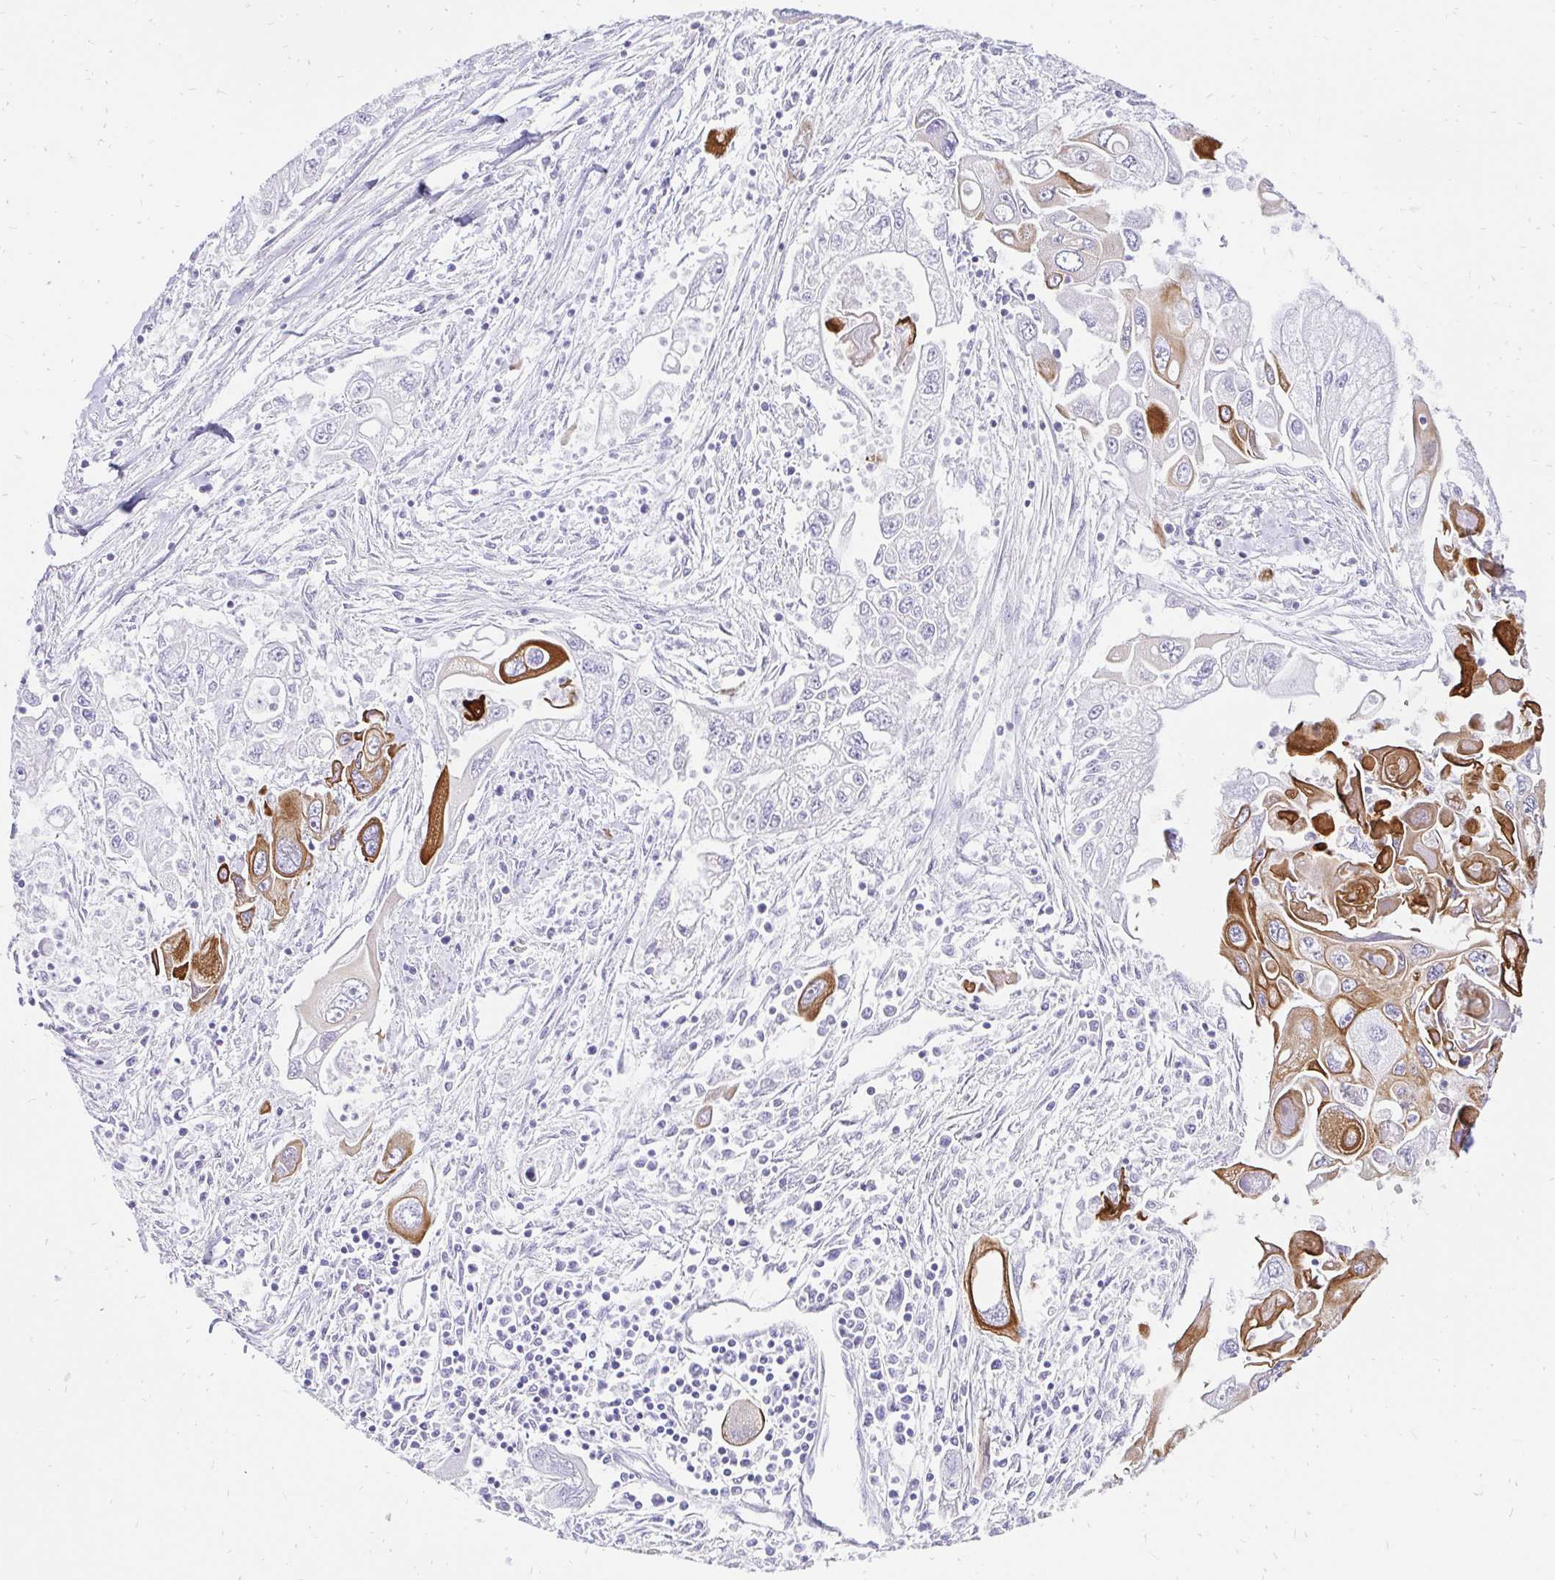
{"staining": {"intensity": "strong", "quantity": "<25%", "location": "cytoplasmic/membranous"}, "tissue": "pancreatic cancer", "cell_type": "Tumor cells", "image_type": "cancer", "snomed": [{"axis": "morphology", "description": "Adenocarcinoma, NOS"}, {"axis": "topography", "description": "Pancreas"}], "caption": "DAB (3,3'-diaminobenzidine) immunohistochemical staining of adenocarcinoma (pancreatic) exhibits strong cytoplasmic/membranous protein staining in approximately <25% of tumor cells. (Stains: DAB in brown, nuclei in blue, Microscopy: brightfield microscopy at high magnification).", "gene": "KRT13", "patient": {"sex": "male", "age": 70}}